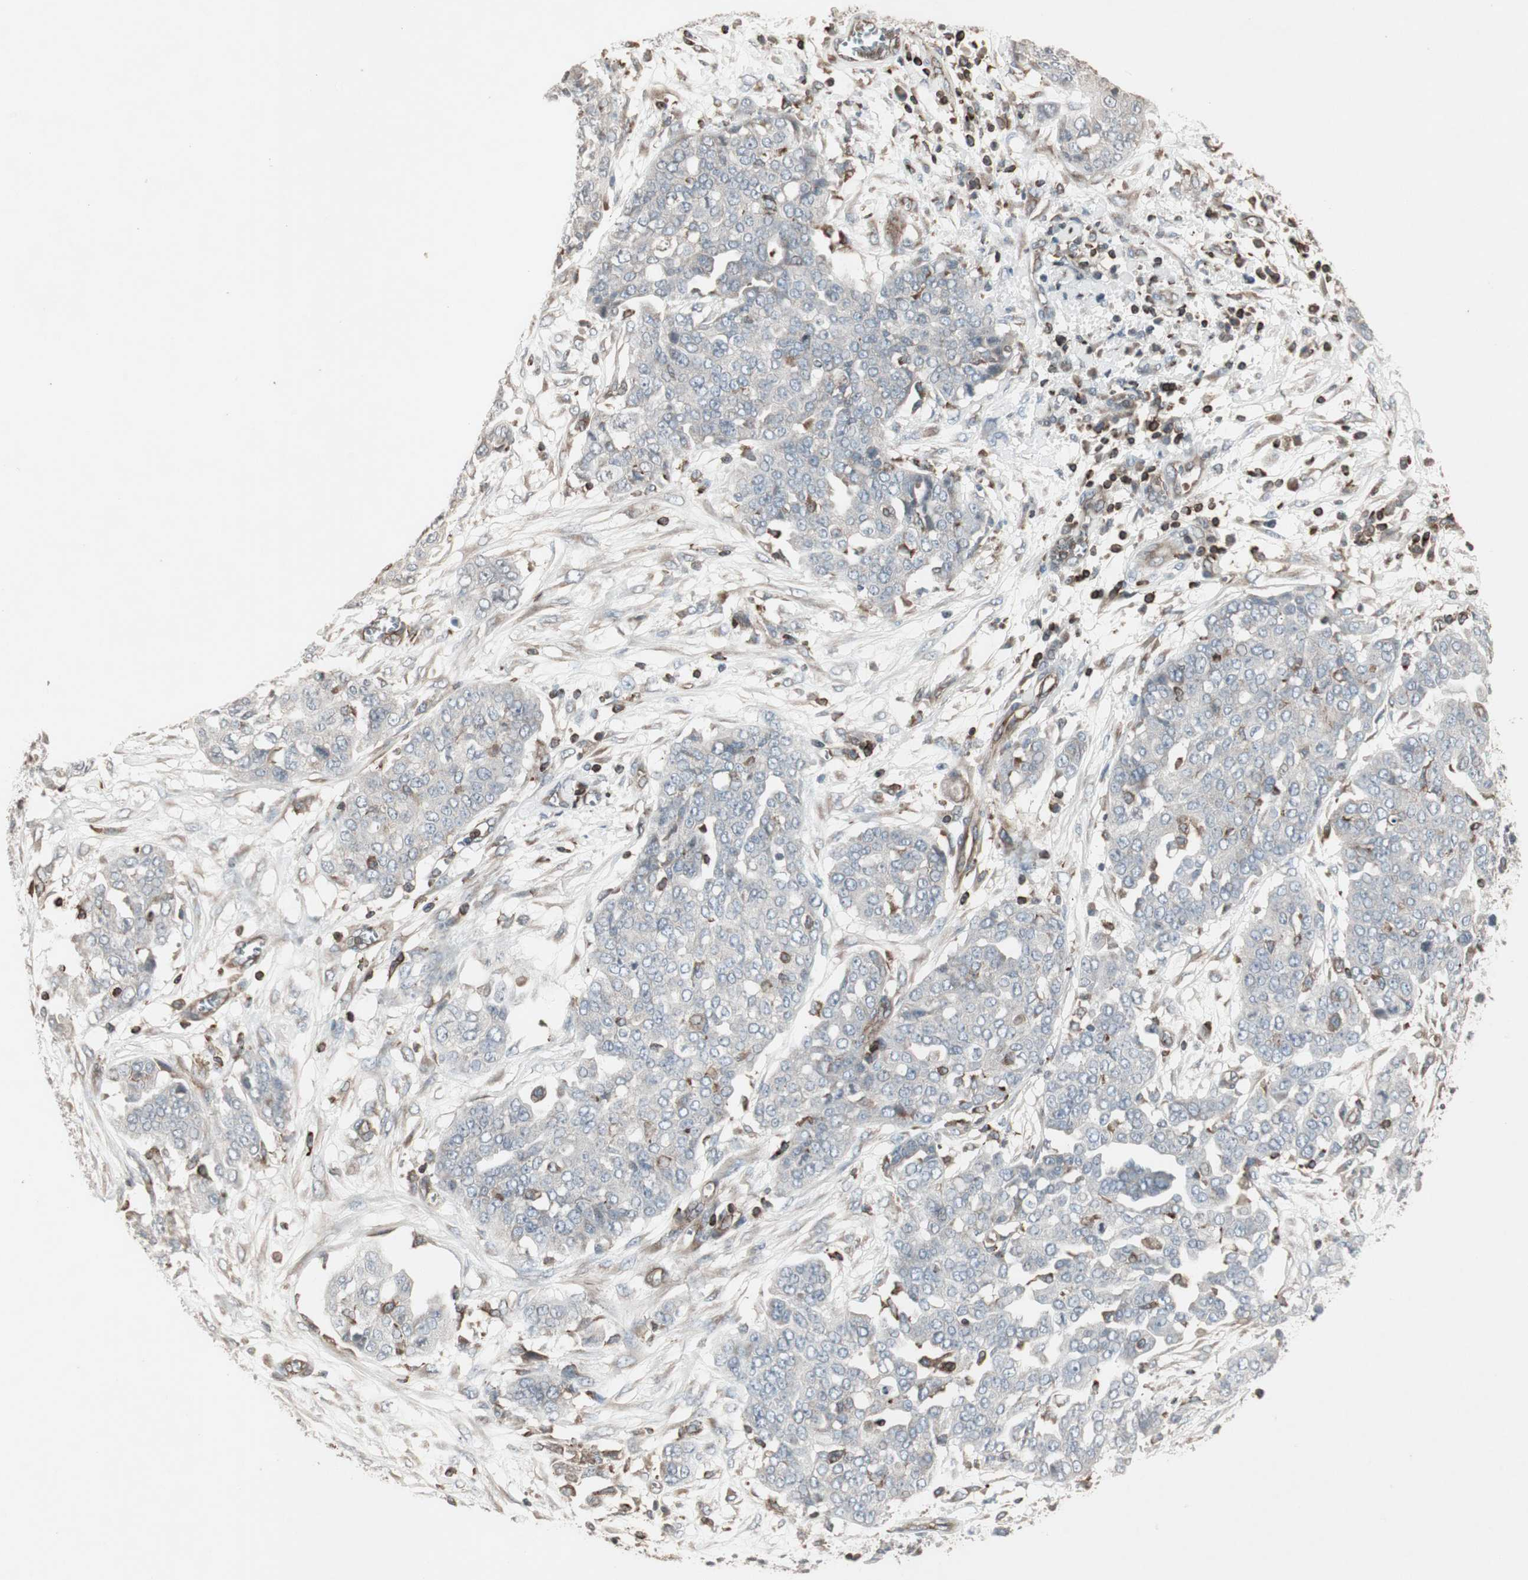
{"staining": {"intensity": "negative", "quantity": "none", "location": "none"}, "tissue": "ovarian cancer", "cell_type": "Tumor cells", "image_type": "cancer", "snomed": [{"axis": "morphology", "description": "Cystadenocarcinoma, serous, NOS"}, {"axis": "topography", "description": "Soft tissue"}, {"axis": "topography", "description": "Ovary"}], "caption": "This is an immunohistochemistry image of human serous cystadenocarcinoma (ovarian). There is no staining in tumor cells.", "gene": "ARHGEF1", "patient": {"sex": "female", "age": 57}}